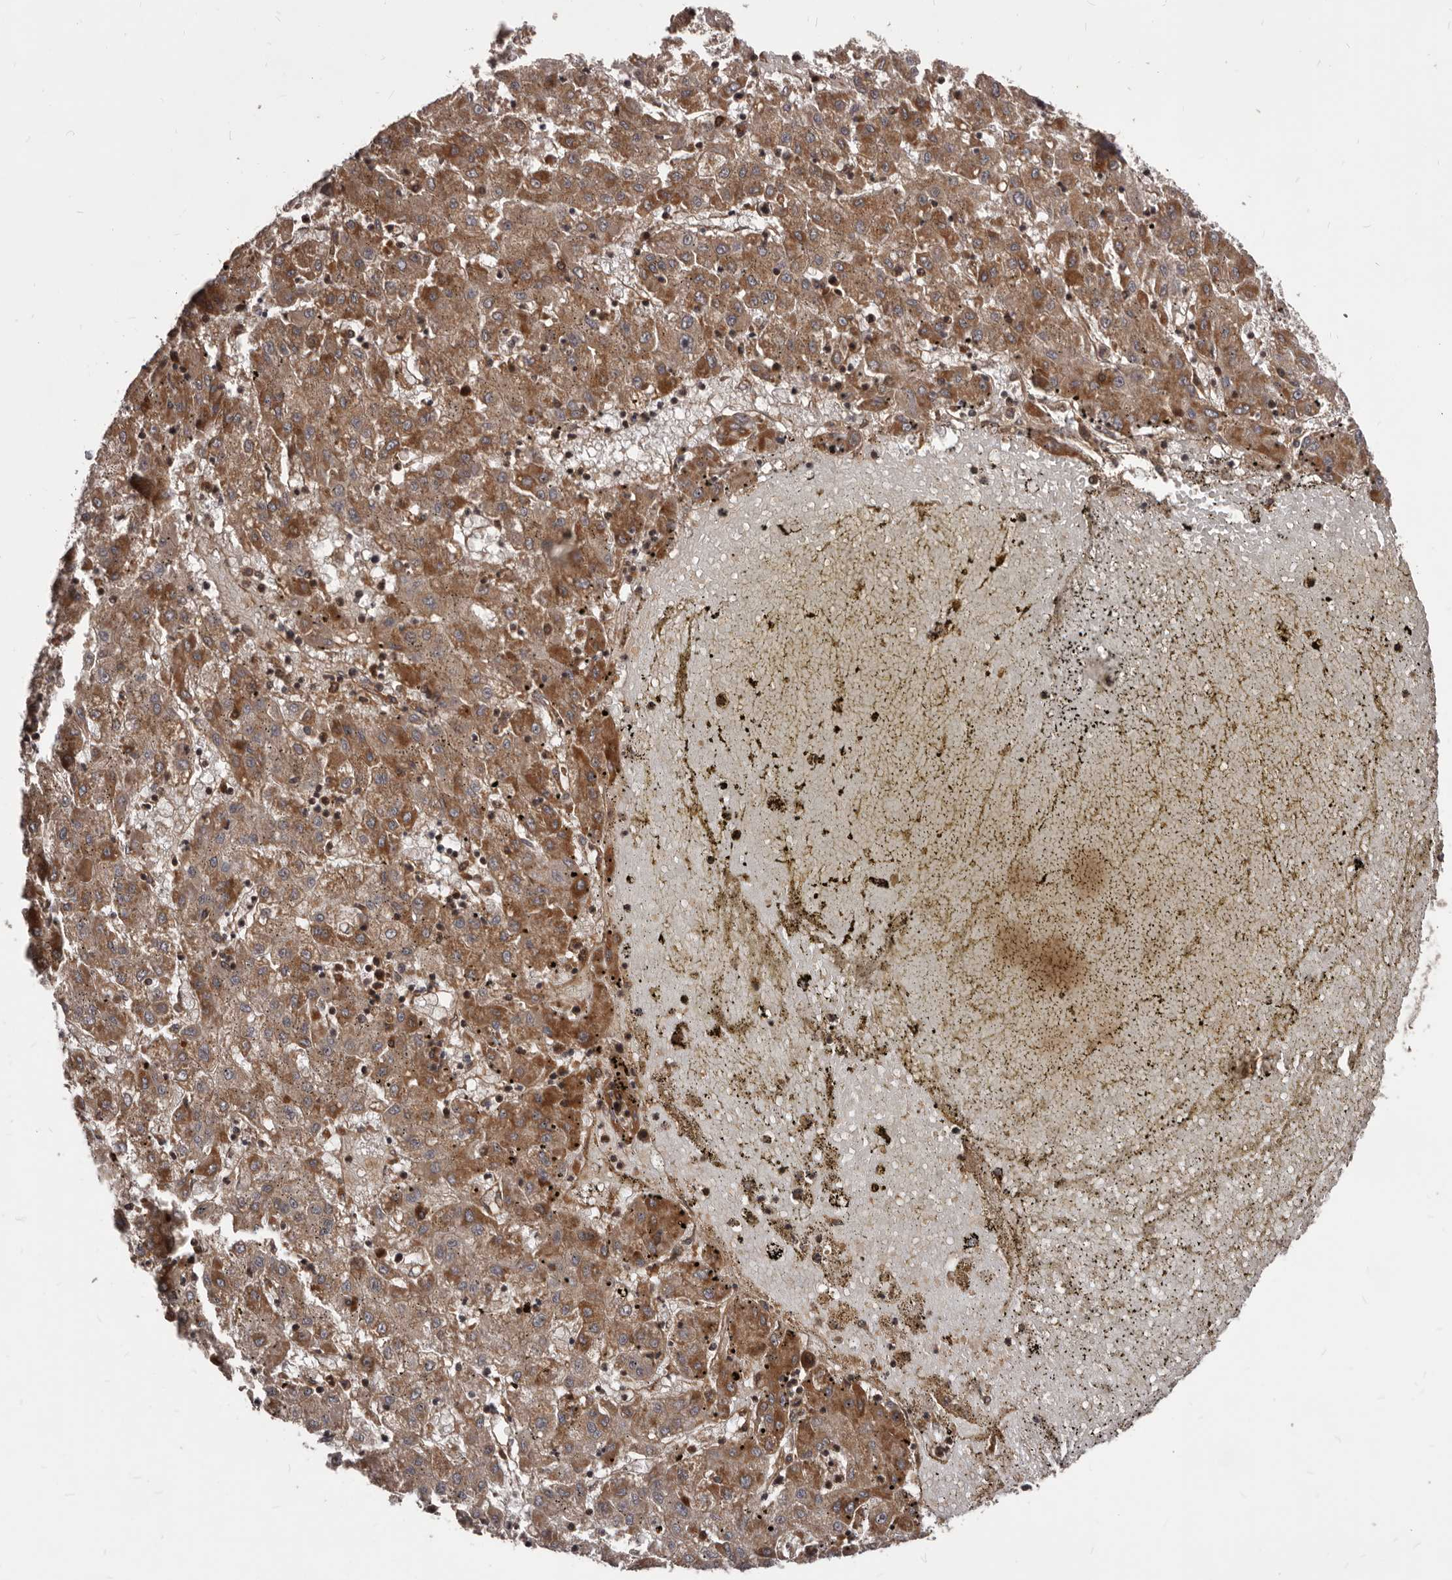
{"staining": {"intensity": "moderate", "quantity": ">75%", "location": "cytoplasmic/membranous"}, "tissue": "liver cancer", "cell_type": "Tumor cells", "image_type": "cancer", "snomed": [{"axis": "morphology", "description": "Carcinoma, Hepatocellular, NOS"}, {"axis": "topography", "description": "Liver"}], "caption": "Liver hepatocellular carcinoma stained for a protein exhibits moderate cytoplasmic/membranous positivity in tumor cells.", "gene": "GABPB2", "patient": {"sex": "male", "age": 72}}